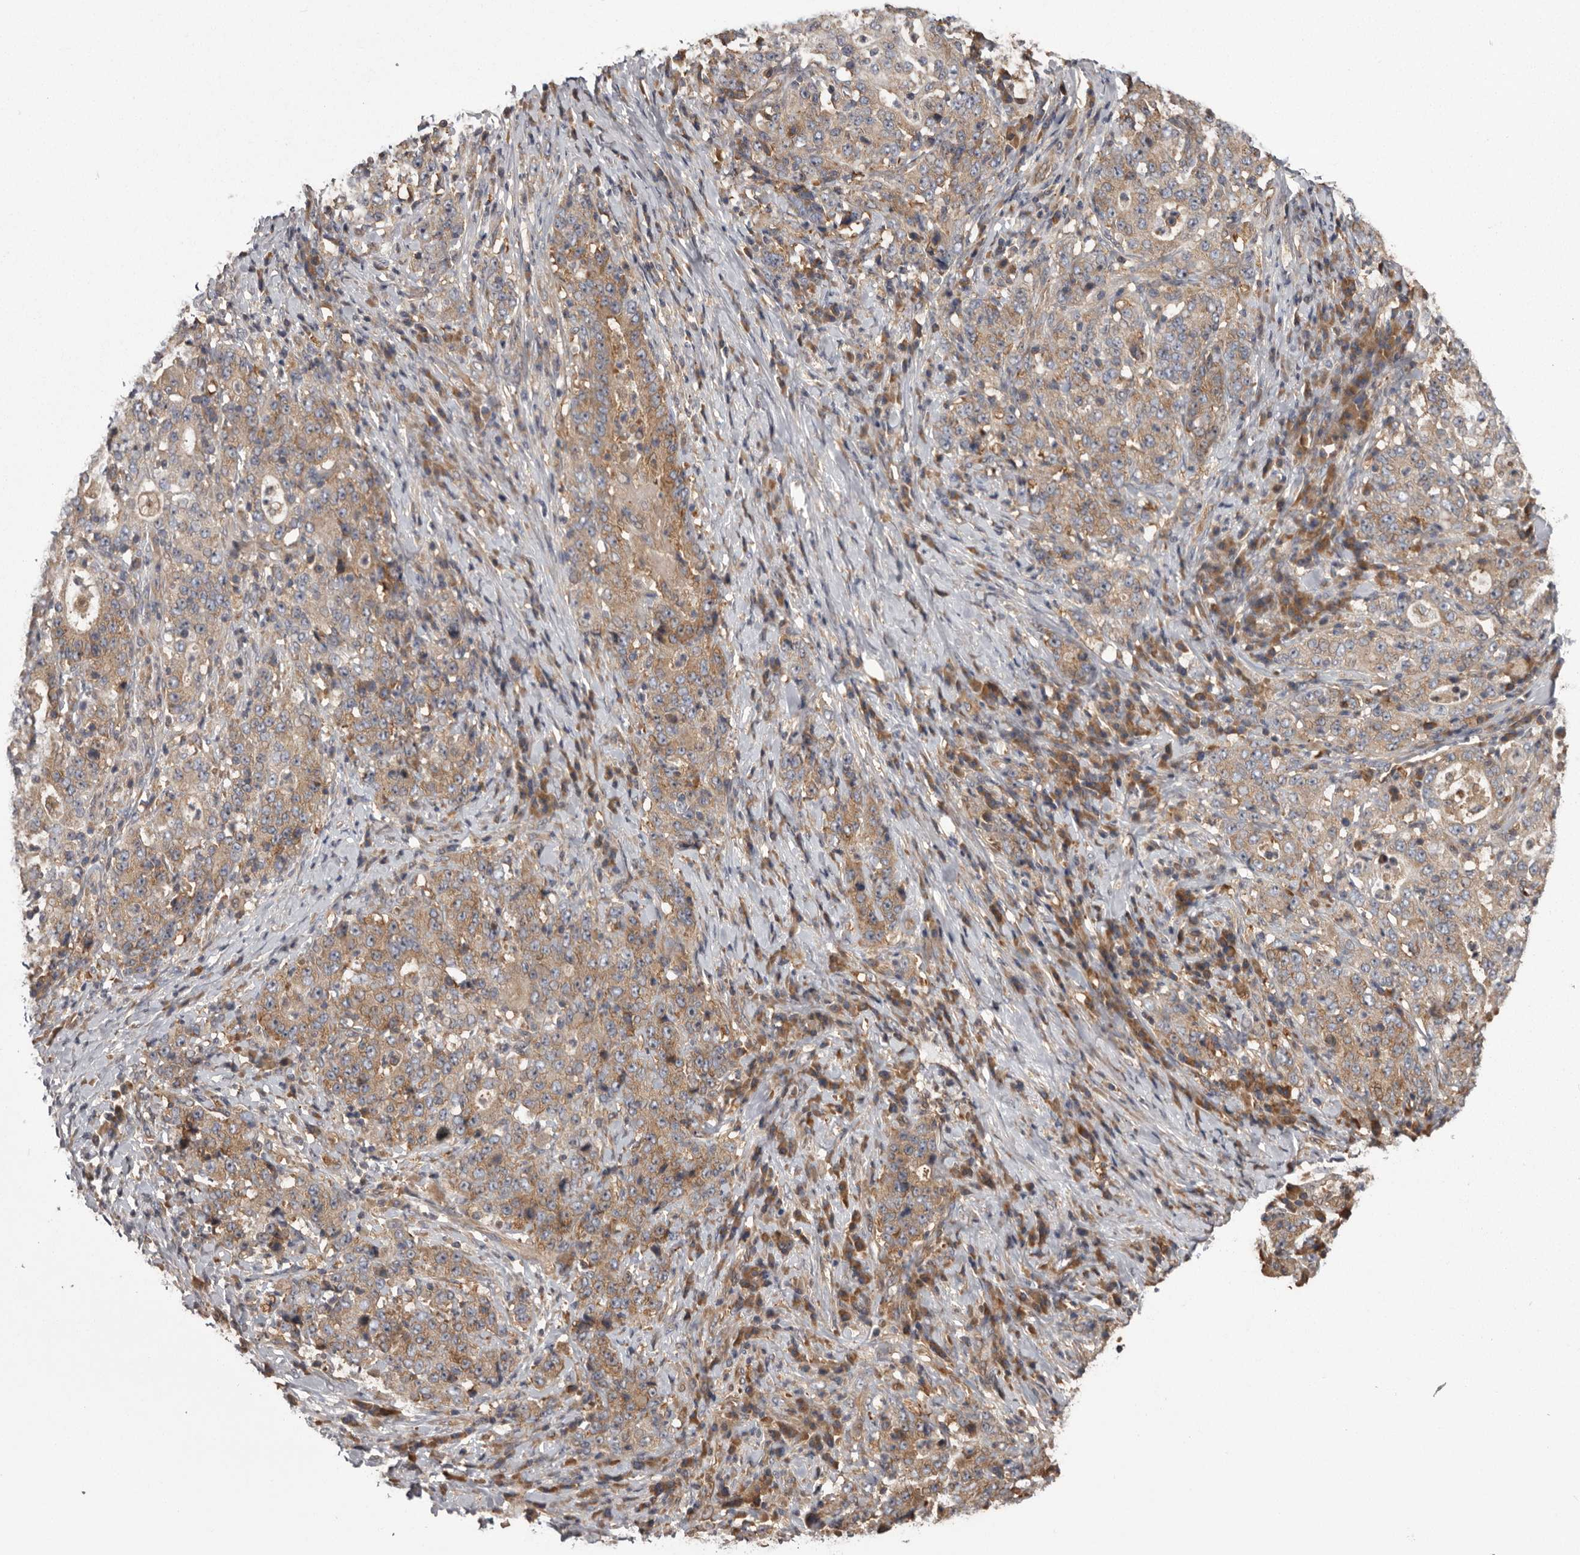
{"staining": {"intensity": "moderate", "quantity": "<25%", "location": "cytoplasmic/membranous"}, "tissue": "stomach cancer", "cell_type": "Tumor cells", "image_type": "cancer", "snomed": [{"axis": "morphology", "description": "Normal tissue, NOS"}, {"axis": "morphology", "description": "Adenocarcinoma, NOS"}, {"axis": "topography", "description": "Stomach, upper"}, {"axis": "topography", "description": "Stomach"}], "caption": "Immunohistochemical staining of human stomach cancer reveals low levels of moderate cytoplasmic/membranous staining in approximately <25% of tumor cells. Using DAB (brown) and hematoxylin (blue) stains, captured at high magnification using brightfield microscopy.", "gene": "DARS1", "patient": {"sex": "male", "age": 59}}